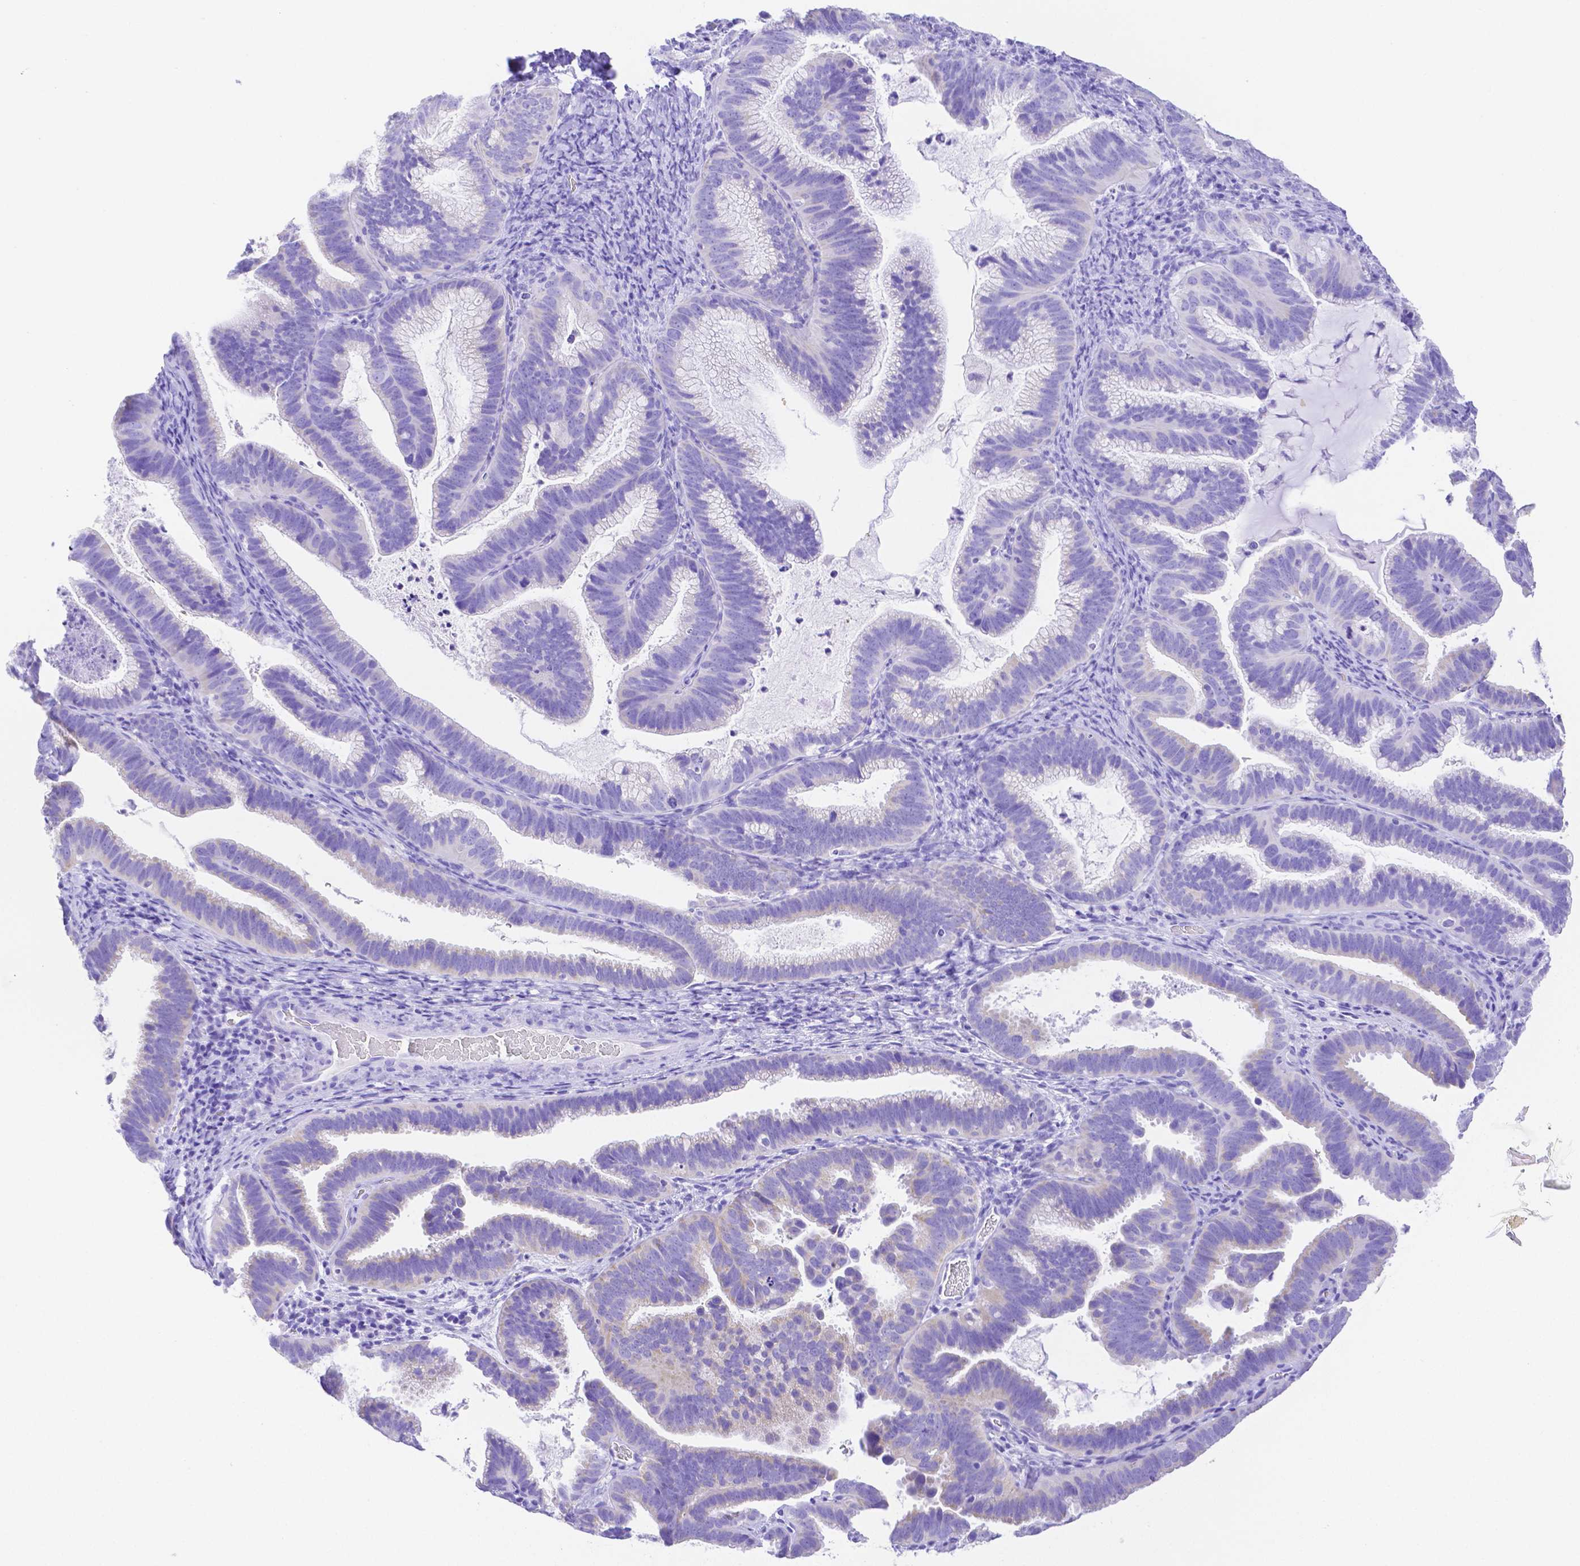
{"staining": {"intensity": "negative", "quantity": "none", "location": "none"}, "tissue": "cervical cancer", "cell_type": "Tumor cells", "image_type": "cancer", "snomed": [{"axis": "morphology", "description": "Adenocarcinoma, NOS"}, {"axis": "topography", "description": "Cervix"}], "caption": "Tumor cells are negative for protein expression in human cervical adenocarcinoma.", "gene": "SMR3A", "patient": {"sex": "female", "age": 61}}